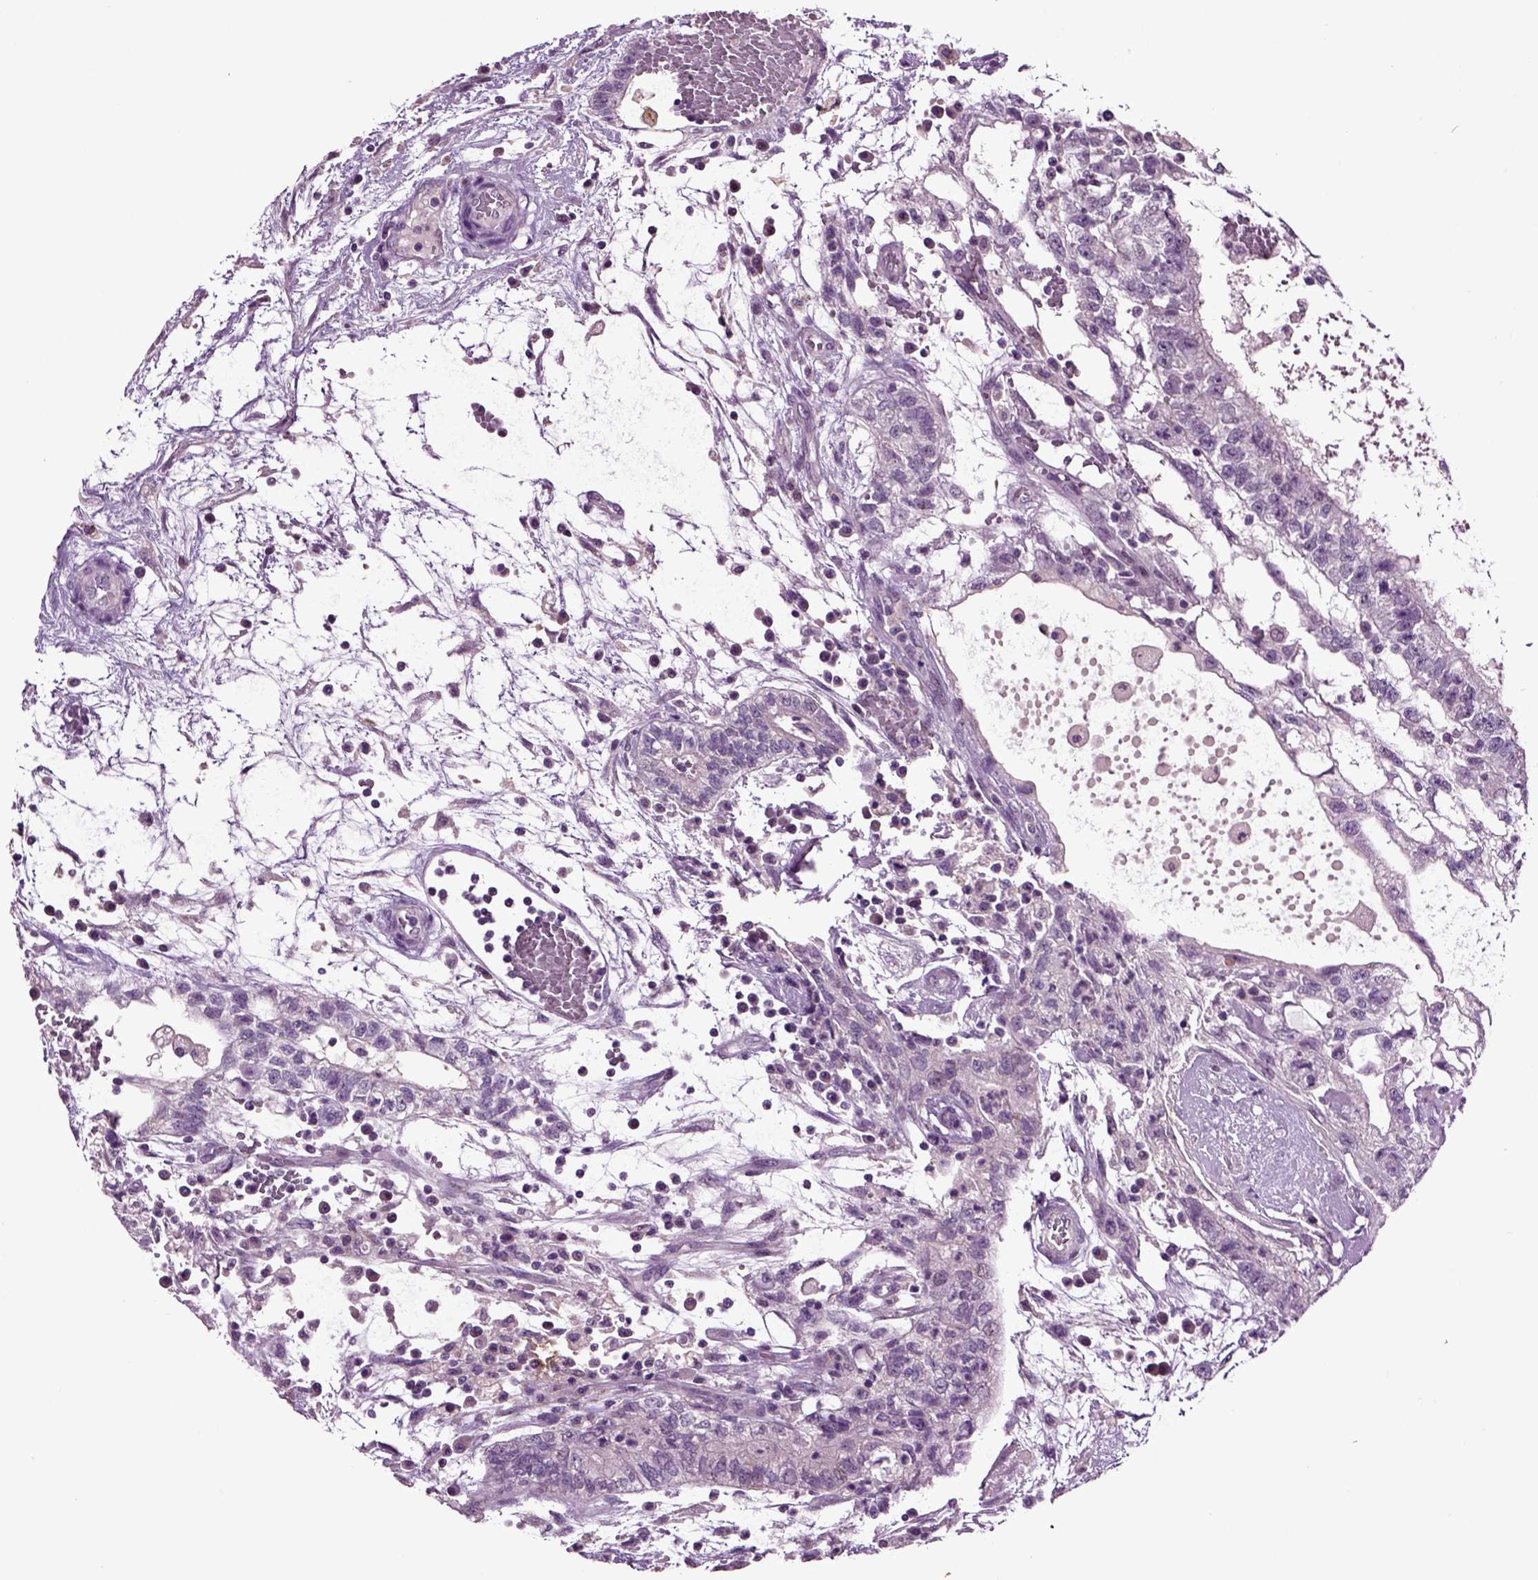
{"staining": {"intensity": "negative", "quantity": "none", "location": "none"}, "tissue": "testis cancer", "cell_type": "Tumor cells", "image_type": "cancer", "snomed": [{"axis": "morphology", "description": "Normal tissue, NOS"}, {"axis": "morphology", "description": "Carcinoma, Embryonal, NOS"}, {"axis": "topography", "description": "Testis"}, {"axis": "topography", "description": "Epididymis"}], "caption": "High magnification brightfield microscopy of testis embryonal carcinoma stained with DAB (brown) and counterstained with hematoxylin (blue): tumor cells show no significant positivity.", "gene": "CRHR1", "patient": {"sex": "male", "age": 32}}